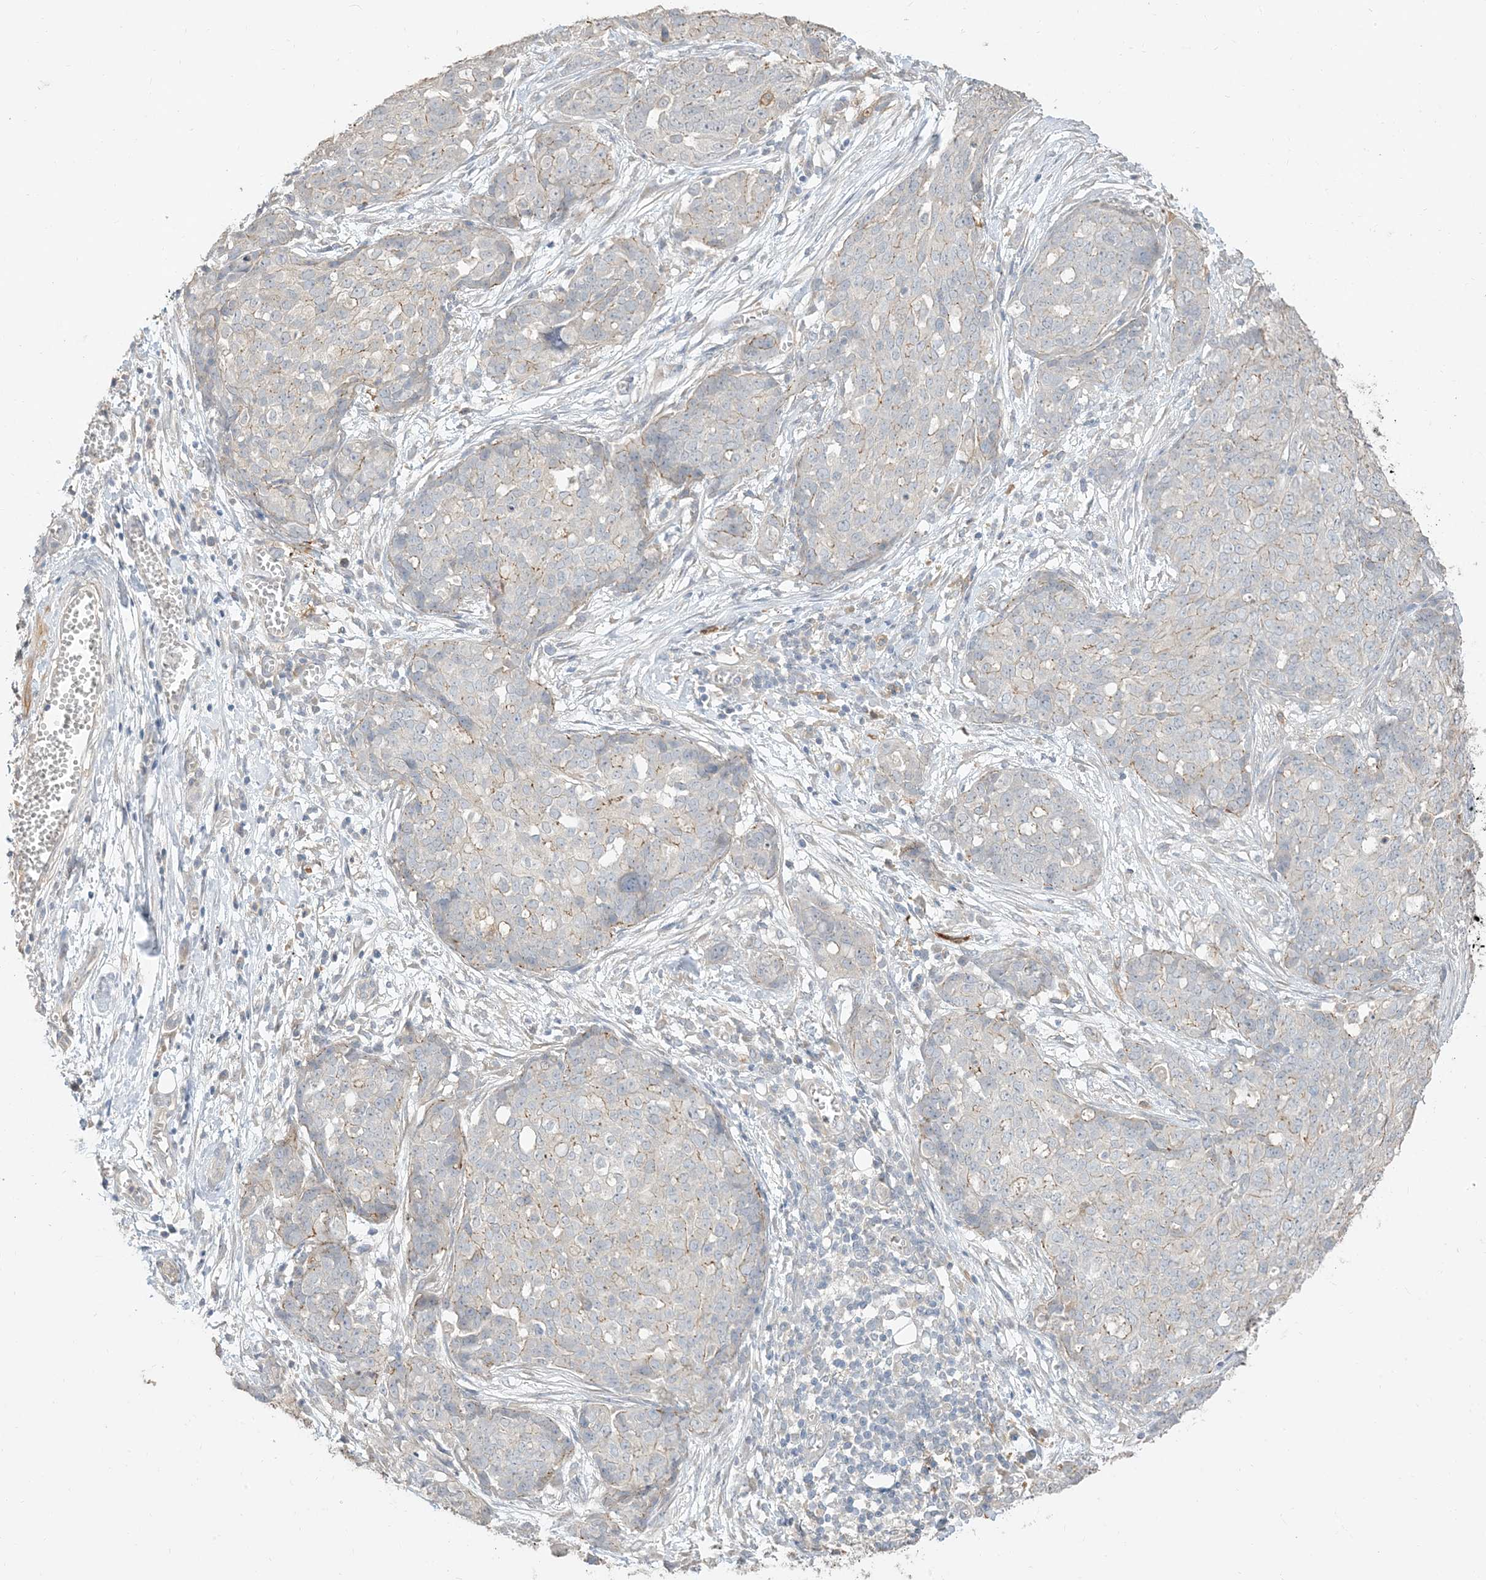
{"staining": {"intensity": "weak", "quantity": "<25%", "location": "cytoplasmic/membranous"}, "tissue": "ovarian cancer", "cell_type": "Tumor cells", "image_type": "cancer", "snomed": [{"axis": "morphology", "description": "Cystadenocarcinoma, serous, NOS"}, {"axis": "topography", "description": "Soft tissue"}, {"axis": "topography", "description": "Ovary"}], "caption": "Serous cystadenocarcinoma (ovarian) was stained to show a protein in brown. There is no significant positivity in tumor cells.", "gene": "RNF175", "patient": {"sex": "female", "age": 57}}